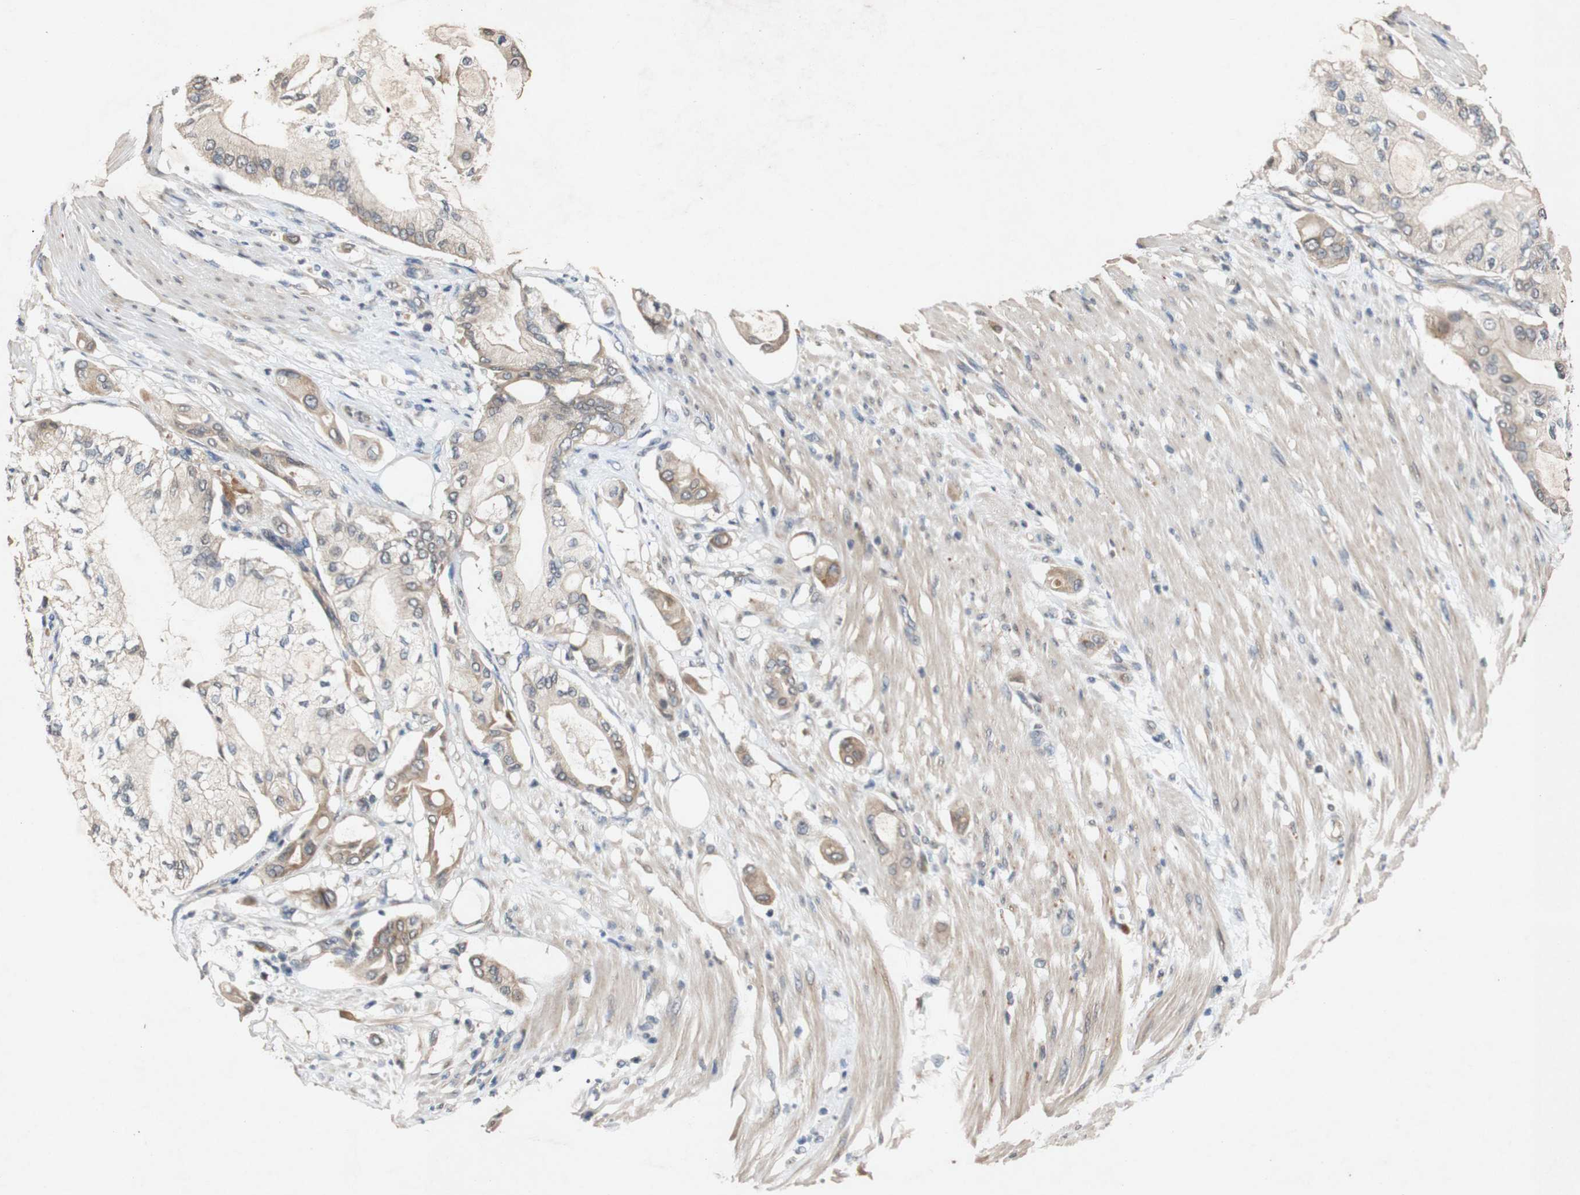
{"staining": {"intensity": "moderate", "quantity": ">75%", "location": "cytoplasmic/membranous"}, "tissue": "pancreatic cancer", "cell_type": "Tumor cells", "image_type": "cancer", "snomed": [{"axis": "morphology", "description": "Adenocarcinoma, NOS"}, {"axis": "morphology", "description": "Adenocarcinoma, metastatic, NOS"}, {"axis": "topography", "description": "Lymph node"}, {"axis": "topography", "description": "Pancreas"}, {"axis": "topography", "description": "Duodenum"}], "caption": "Protein staining by immunohistochemistry reveals moderate cytoplasmic/membranous staining in approximately >75% of tumor cells in pancreatic adenocarcinoma.", "gene": "PIN1", "patient": {"sex": "female", "age": 64}}